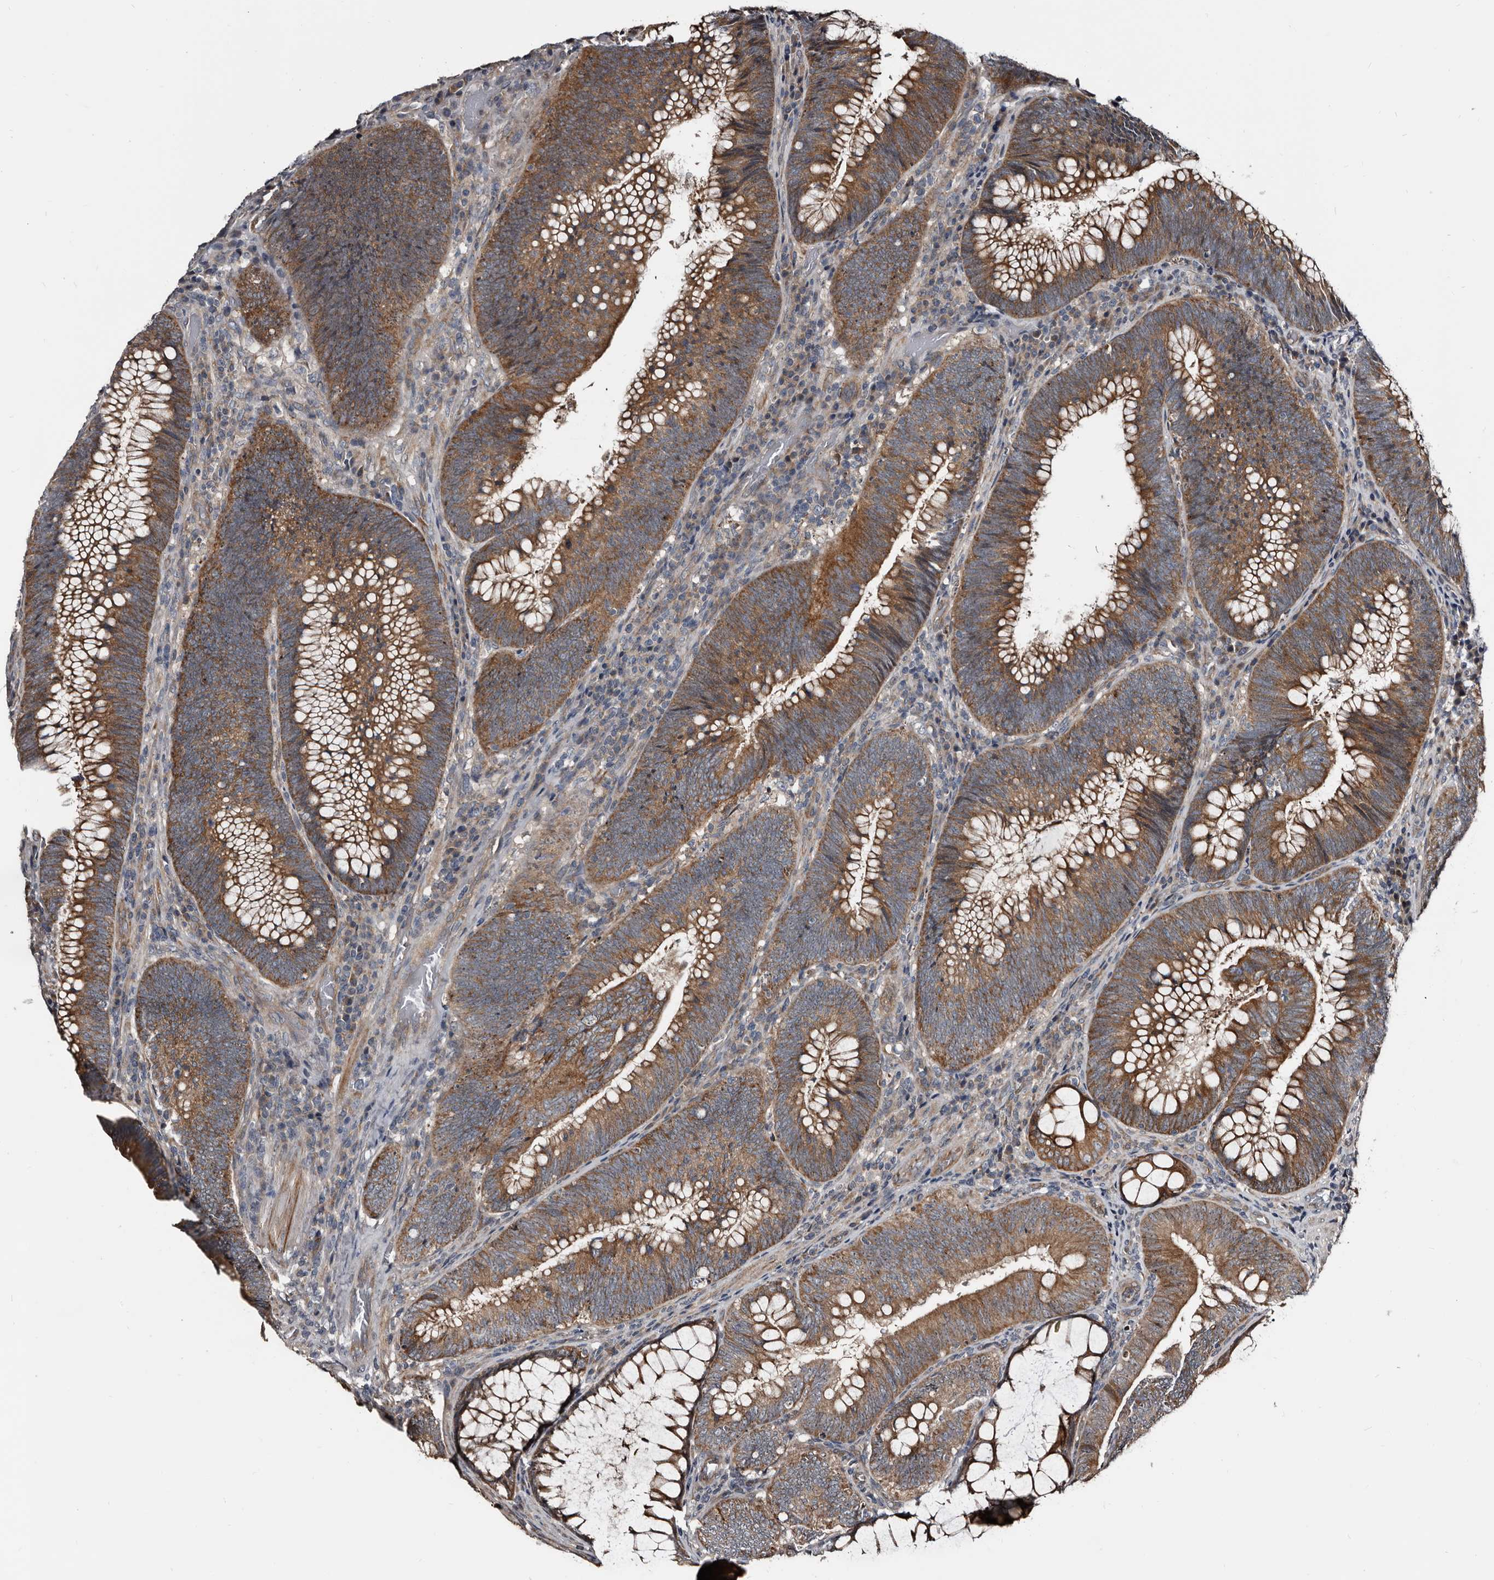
{"staining": {"intensity": "moderate", "quantity": ">75%", "location": "cytoplasmic/membranous"}, "tissue": "colorectal cancer", "cell_type": "Tumor cells", "image_type": "cancer", "snomed": [{"axis": "morphology", "description": "Normal tissue, NOS"}, {"axis": "topography", "description": "Colon"}], "caption": "This is a photomicrograph of immunohistochemistry staining of colorectal cancer, which shows moderate staining in the cytoplasmic/membranous of tumor cells.", "gene": "DHPS", "patient": {"sex": "female", "age": 82}}